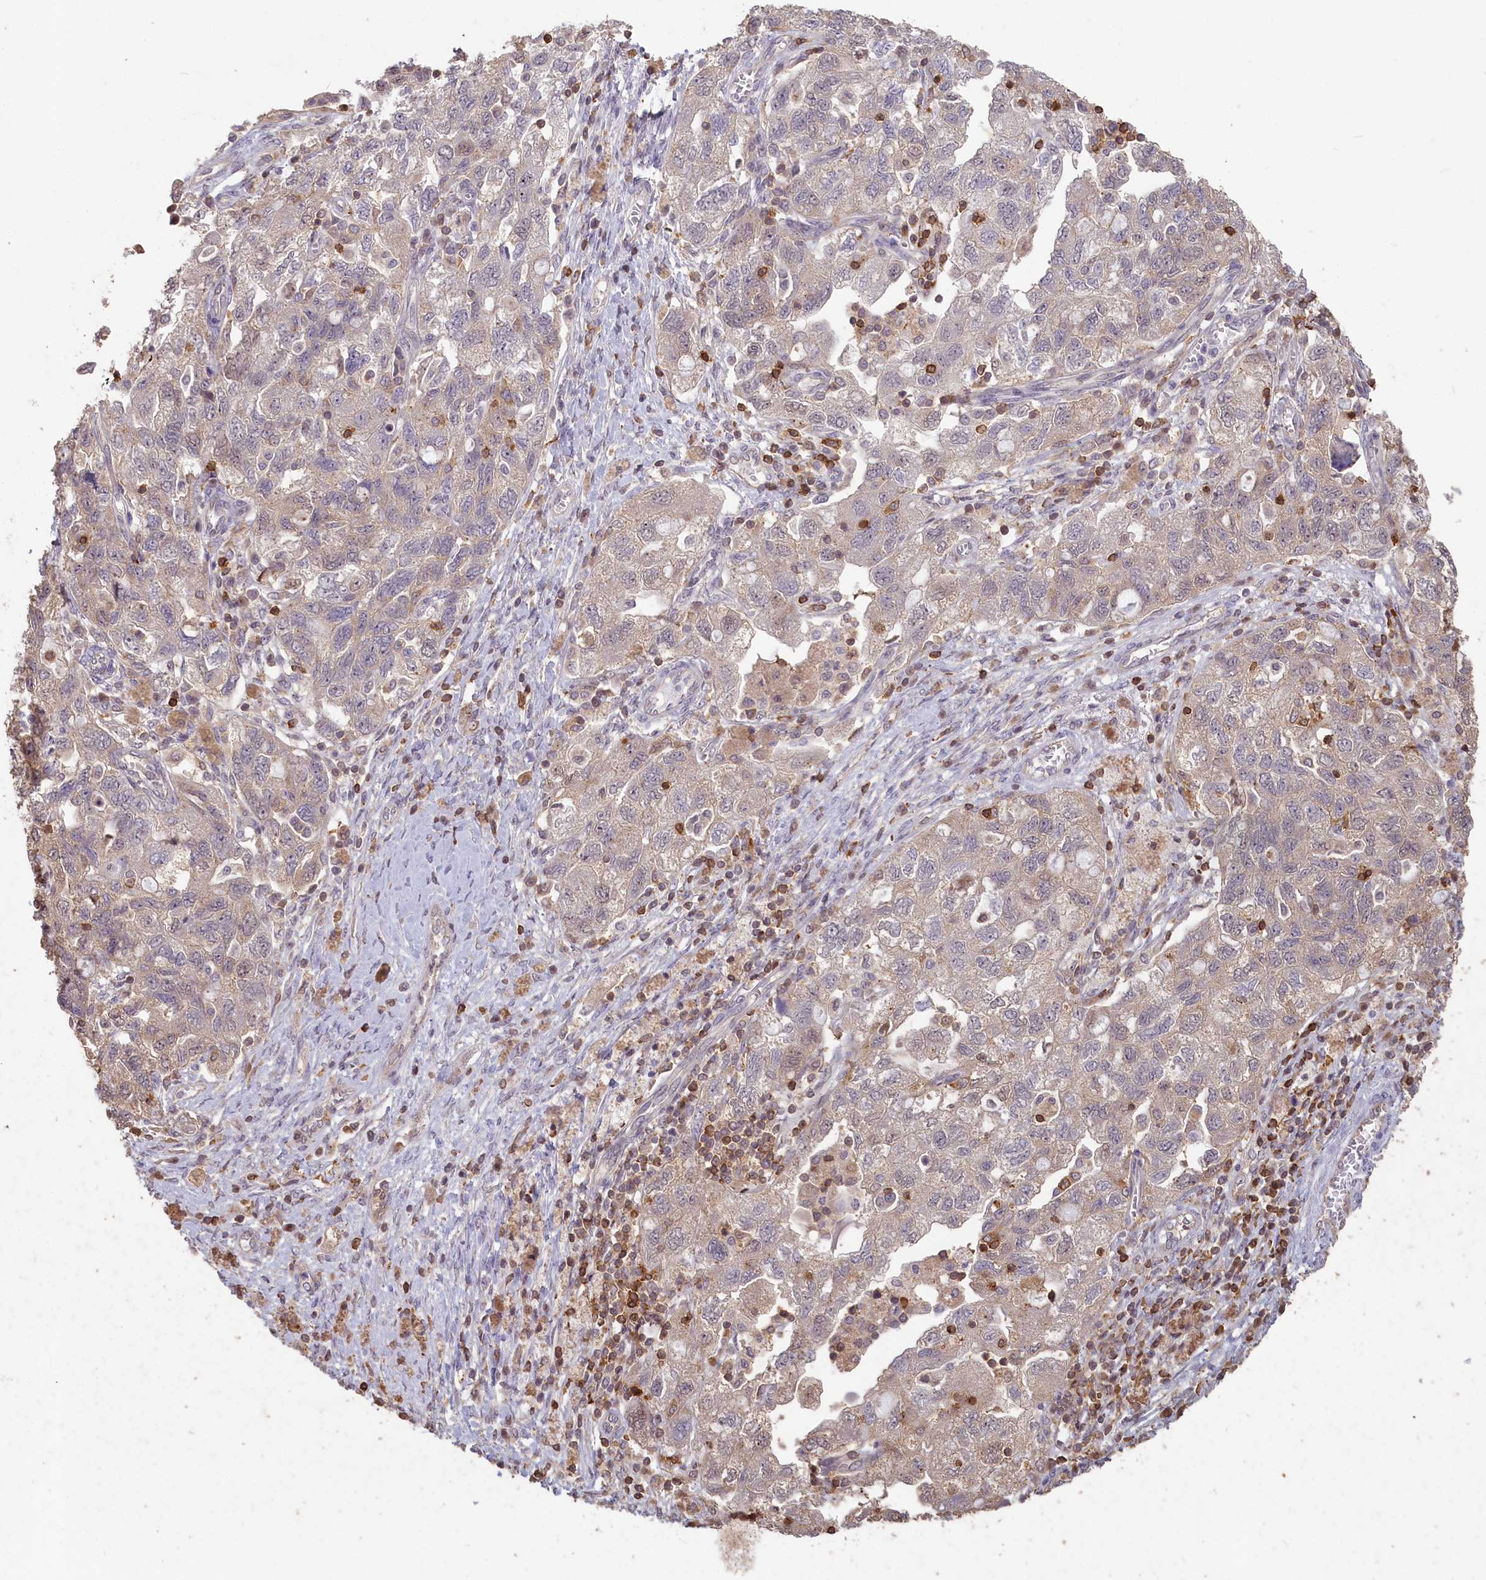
{"staining": {"intensity": "weak", "quantity": "<25%", "location": "cytoplasmic/membranous"}, "tissue": "ovarian cancer", "cell_type": "Tumor cells", "image_type": "cancer", "snomed": [{"axis": "morphology", "description": "Carcinoma, NOS"}, {"axis": "morphology", "description": "Cystadenocarcinoma, serous, NOS"}, {"axis": "topography", "description": "Ovary"}], "caption": "Immunohistochemistry image of neoplastic tissue: carcinoma (ovarian) stained with DAB (3,3'-diaminobenzidine) shows no significant protein positivity in tumor cells.", "gene": "MADD", "patient": {"sex": "female", "age": 69}}